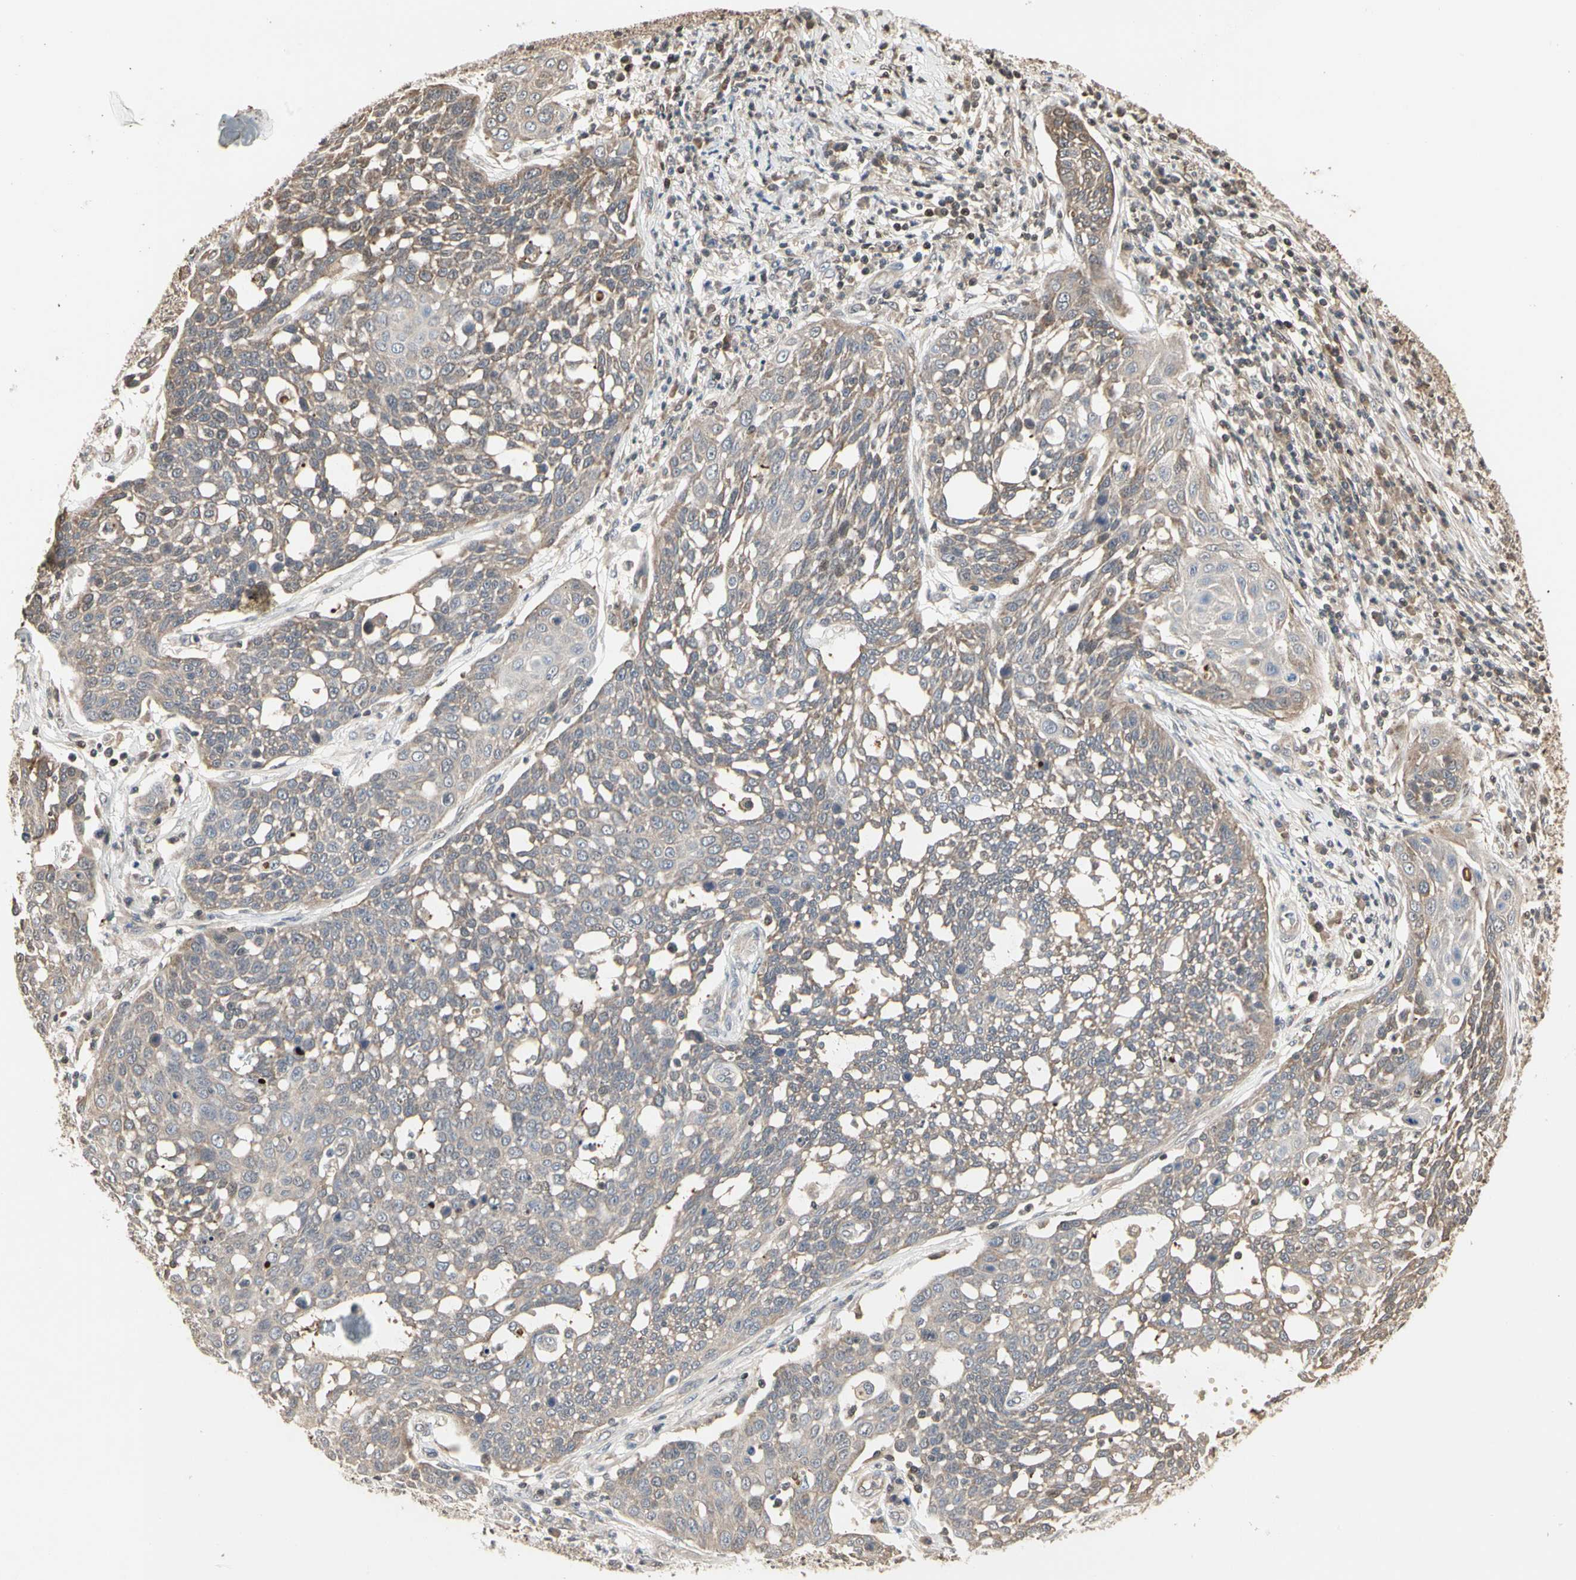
{"staining": {"intensity": "weak", "quantity": ">75%", "location": "cytoplasmic/membranous"}, "tissue": "cervical cancer", "cell_type": "Tumor cells", "image_type": "cancer", "snomed": [{"axis": "morphology", "description": "Squamous cell carcinoma, NOS"}, {"axis": "topography", "description": "Cervix"}], "caption": "Cervical cancer stained with immunohistochemistry reveals weak cytoplasmic/membranous staining in about >75% of tumor cells. The protein is shown in brown color, while the nuclei are stained blue.", "gene": "DRG2", "patient": {"sex": "female", "age": 34}}